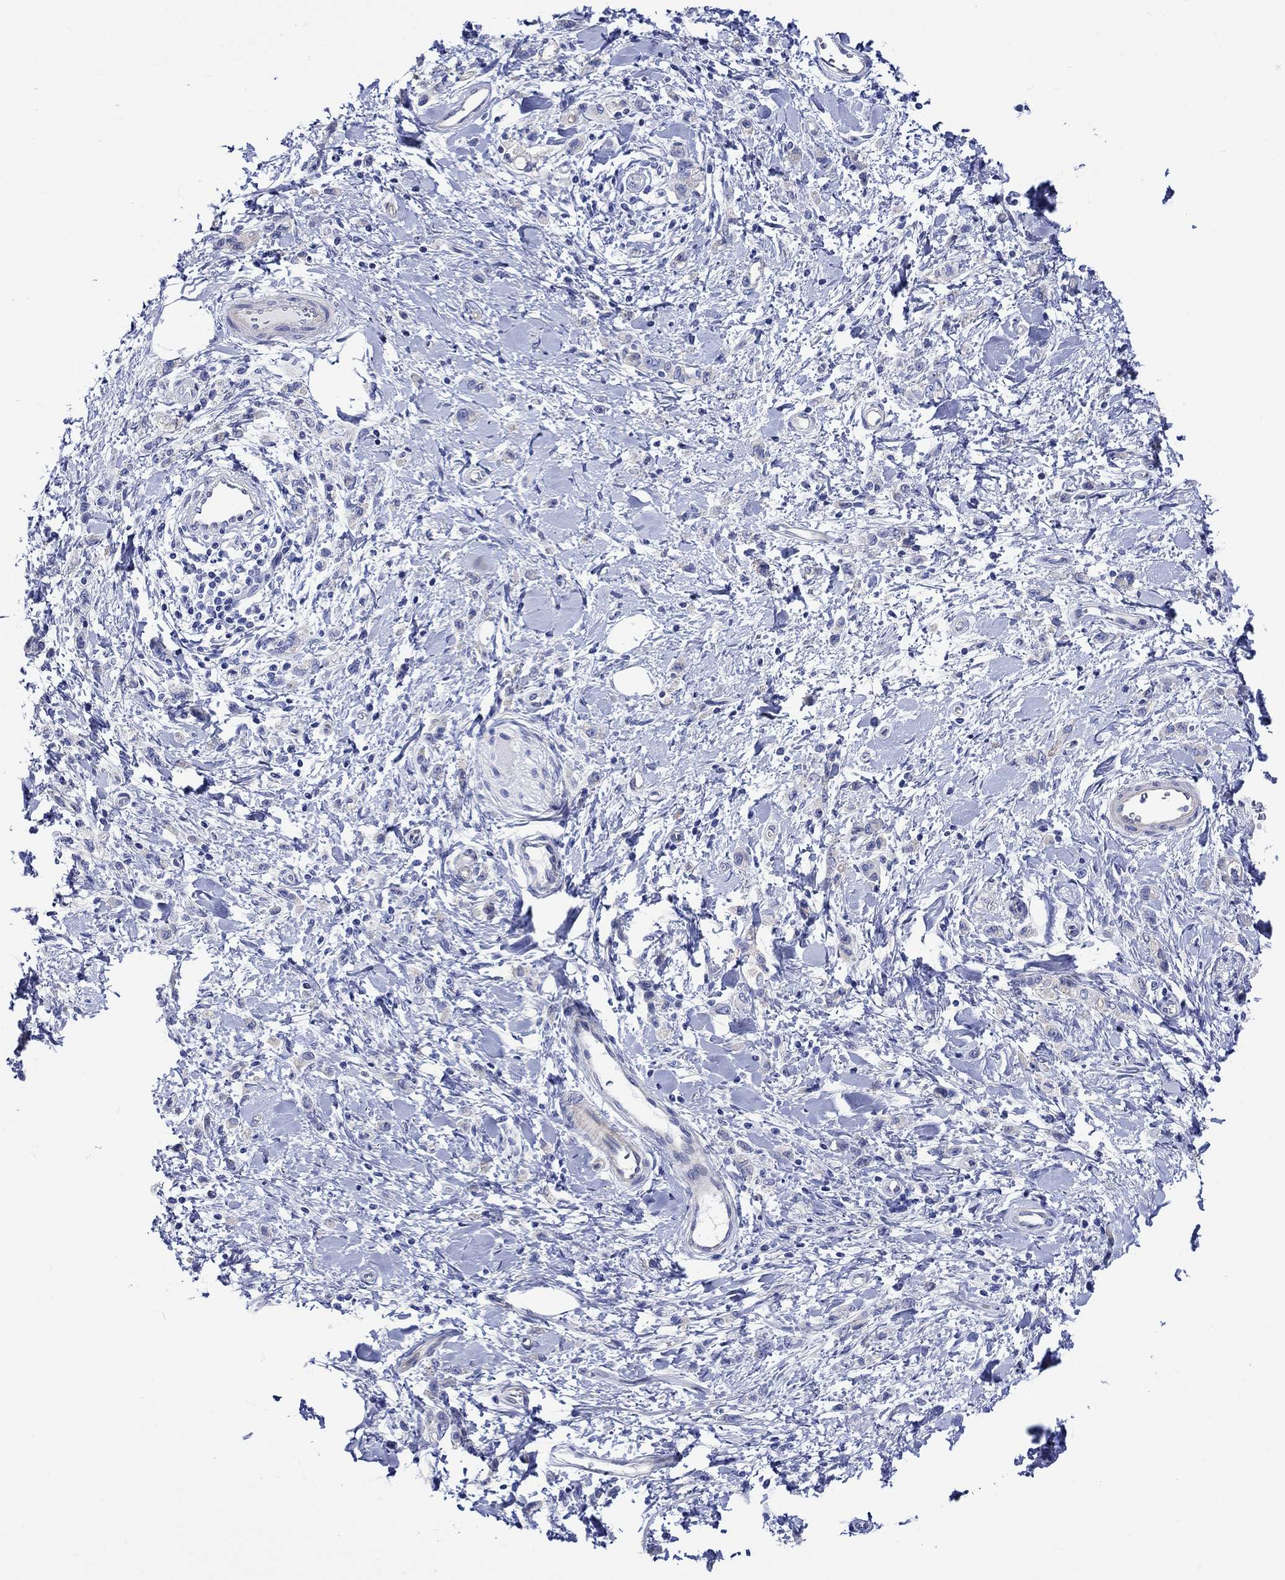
{"staining": {"intensity": "negative", "quantity": "none", "location": "none"}, "tissue": "stomach cancer", "cell_type": "Tumor cells", "image_type": "cancer", "snomed": [{"axis": "morphology", "description": "Adenocarcinoma, NOS"}, {"axis": "topography", "description": "Stomach"}], "caption": "DAB (3,3'-diaminobenzidine) immunohistochemical staining of stomach adenocarcinoma reveals no significant expression in tumor cells.", "gene": "HARBI1", "patient": {"sex": "male", "age": 77}}